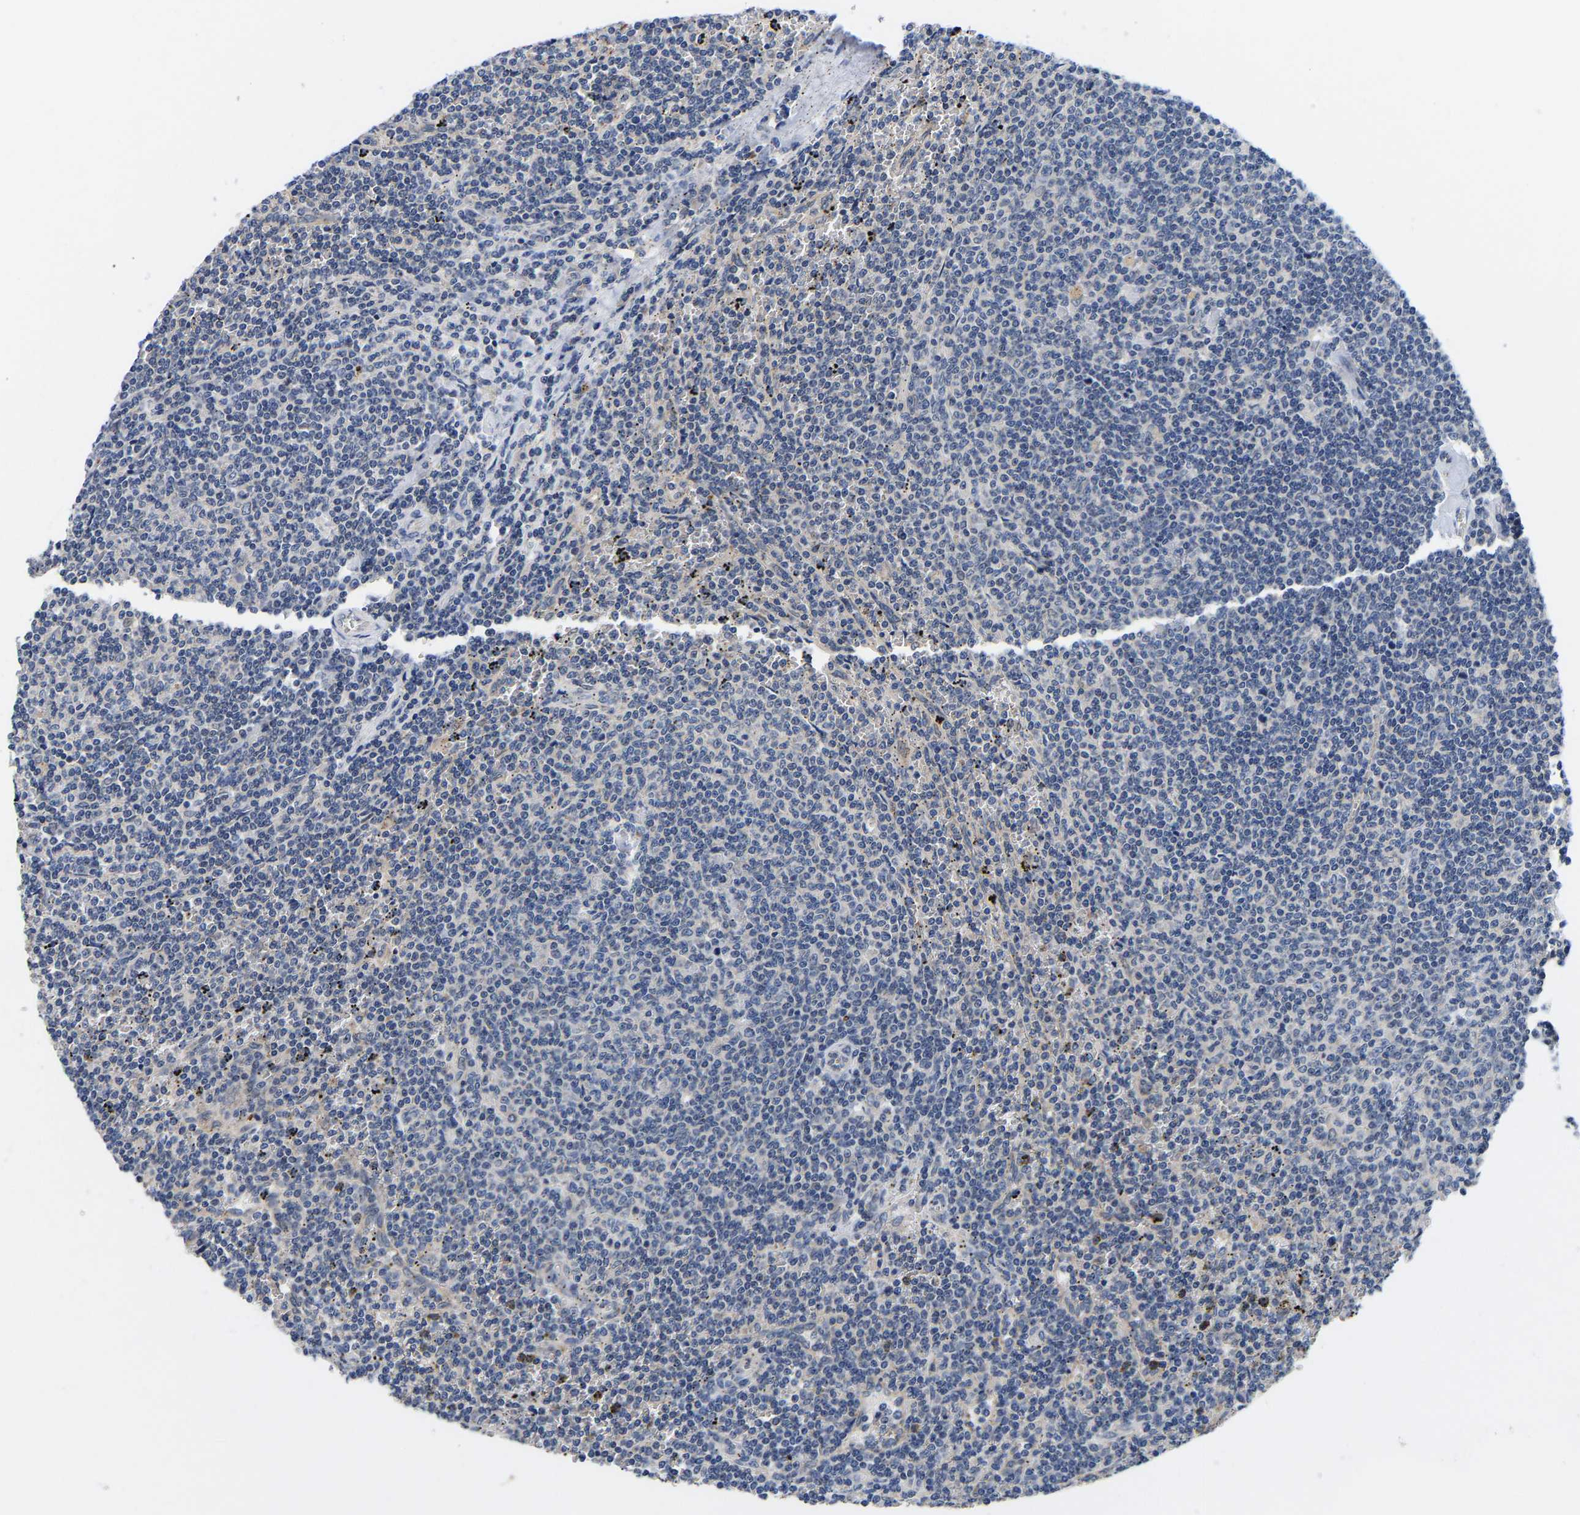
{"staining": {"intensity": "negative", "quantity": "none", "location": "none"}, "tissue": "lymphoma", "cell_type": "Tumor cells", "image_type": "cancer", "snomed": [{"axis": "morphology", "description": "Malignant lymphoma, non-Hodgkin's type, Low grade"}, {"axis": "topography", "description": "Spleen"}], "caption": "This is an immunohistochemistry image of low-grade malignant lymphoma, non-Hodgkin's type. There is no staining in tumor cells.", "gene": "RINT1", "patient": {"sex": "female", "age": 50}}